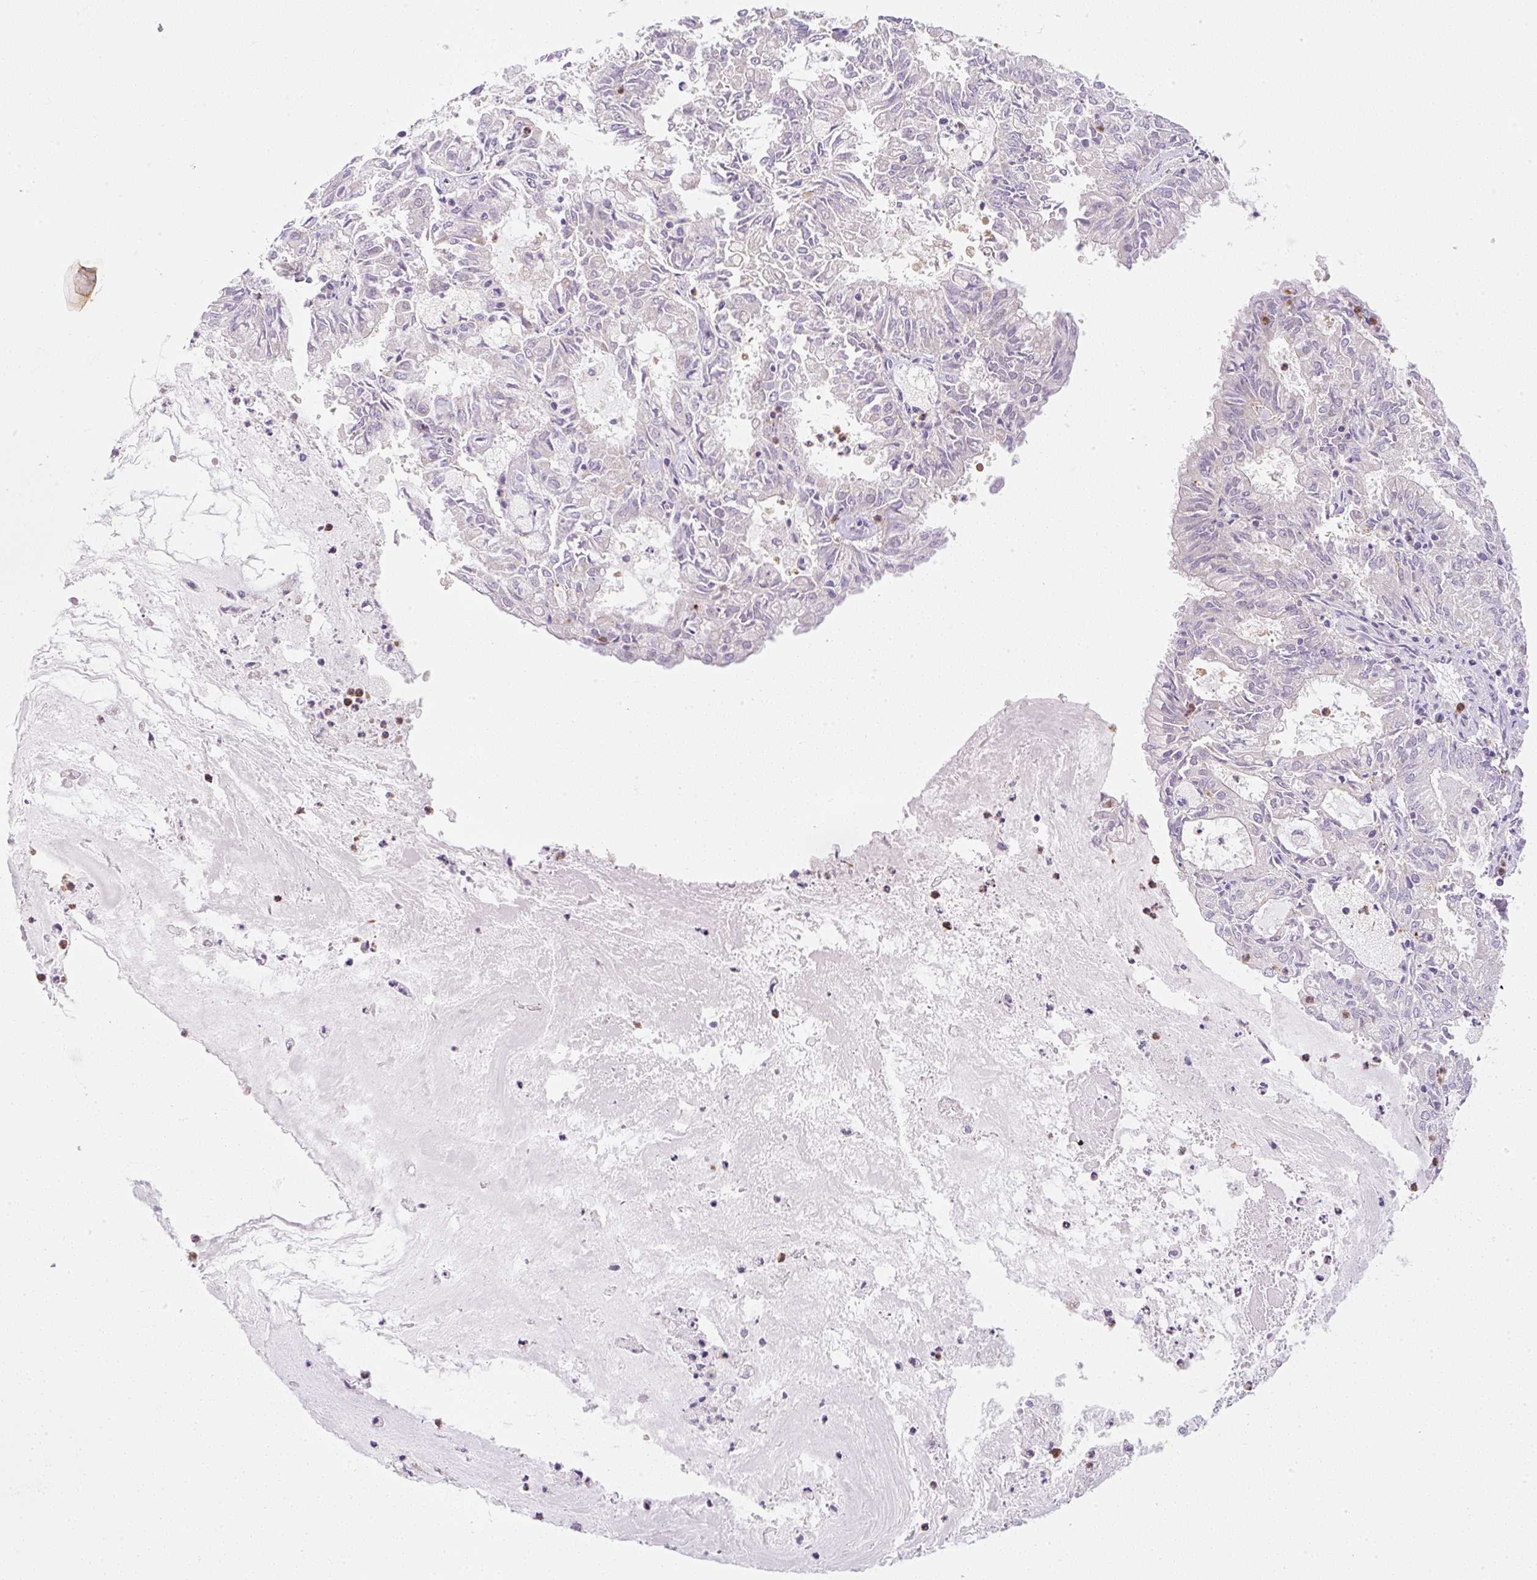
{"staining": {"intensity": "negative", "quantity": "none", "location": "none"}, "tissue": "endometrial cancer", "cell_type": "Tumor cells", "image_type": "cancer", "snomed": [{"axis": "morphology", "description": "Adenocarcinoma, NOS"}, {"axis": "topography", "description": "Endometrium"}], "caption": "A micrograph of human endometrial cancer (adenocarcinoma) is negative for staining in tumor cells.", "gene": "OMA1", "patient": {"sex": "female", "age": 57}}